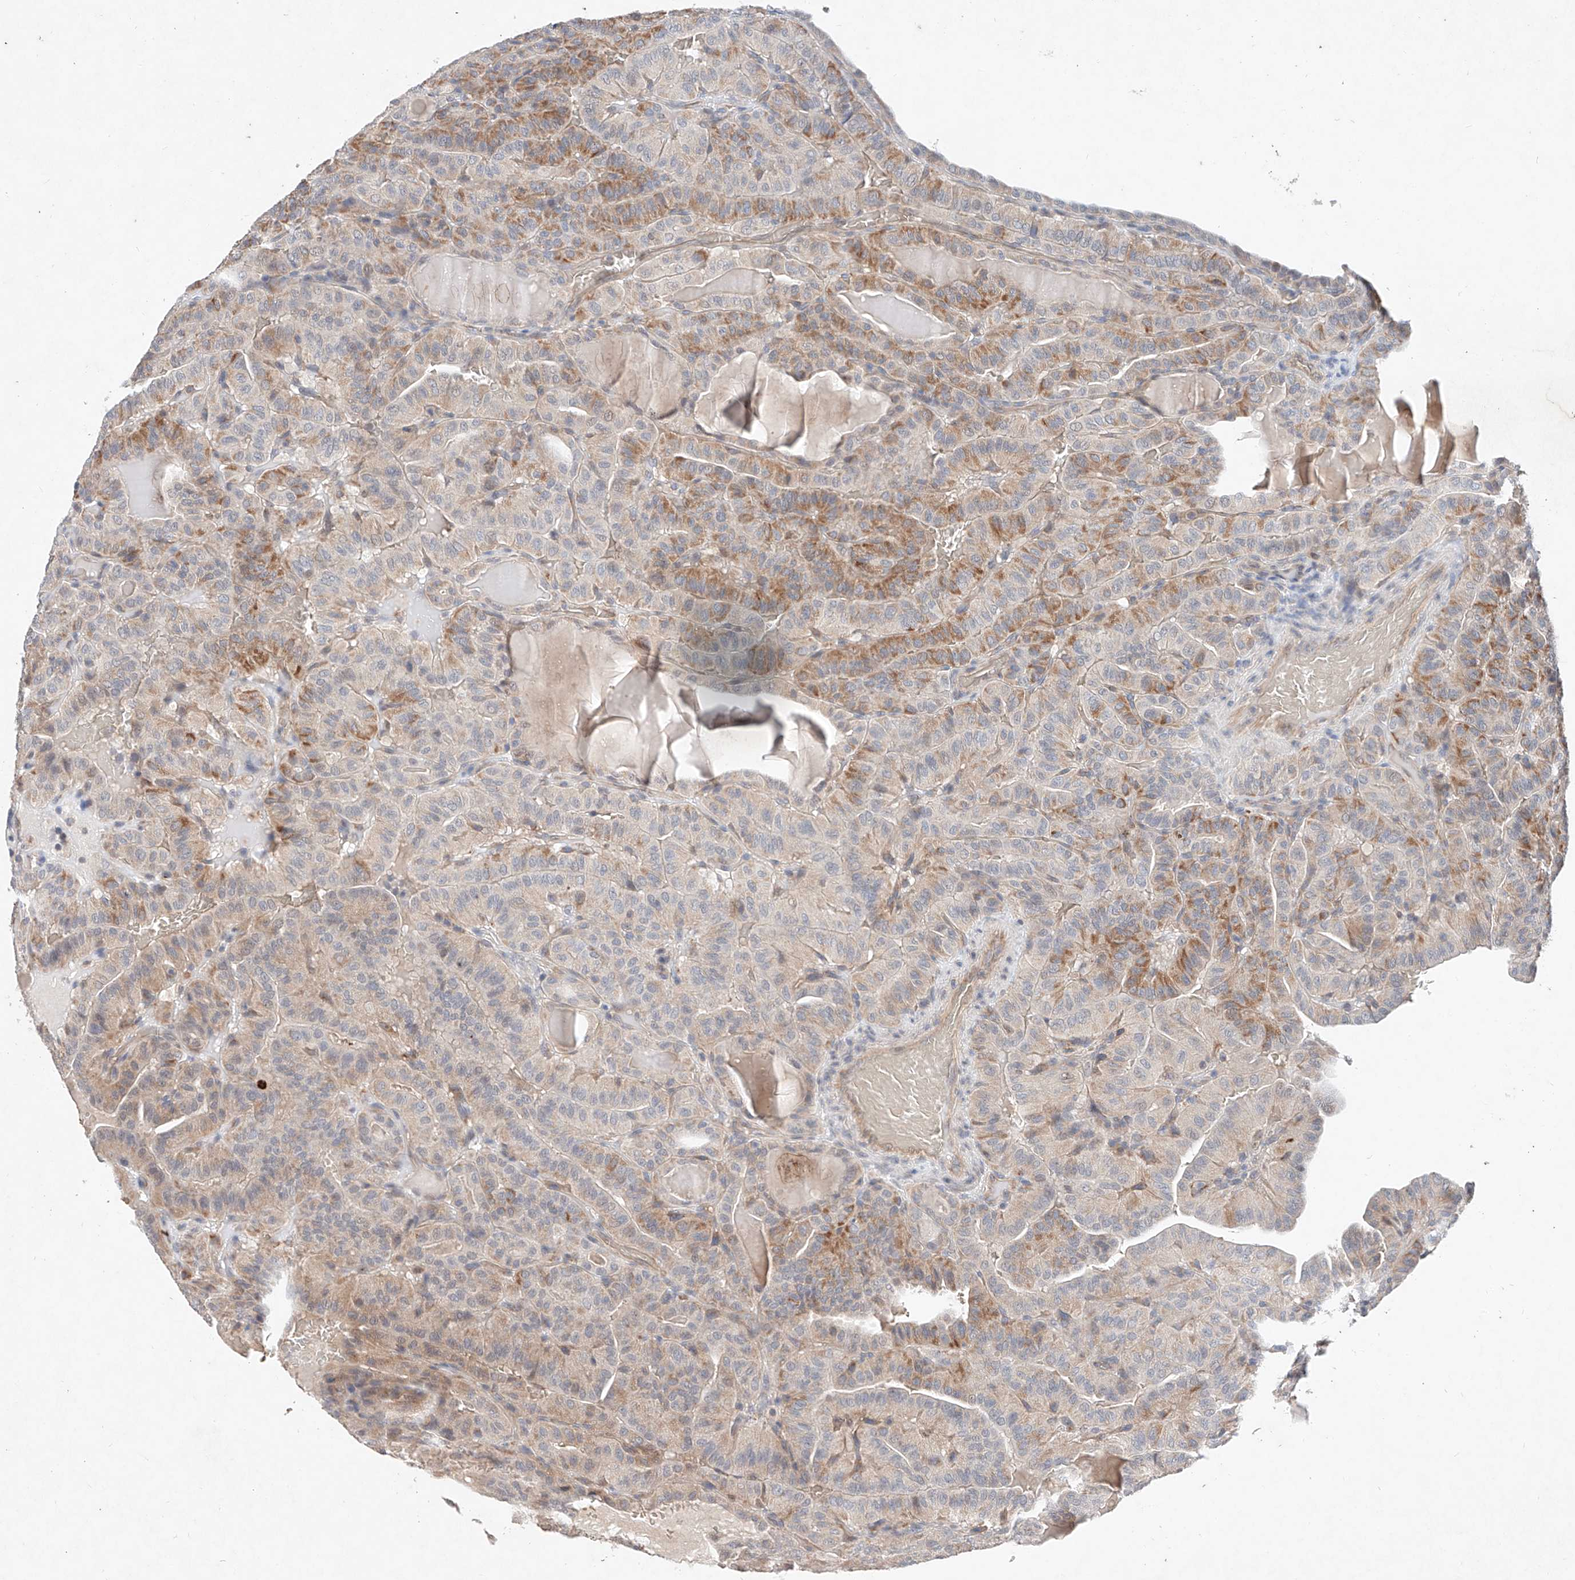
{"staining": {"intensity": "moderate", "quantity": "25%-75%", "location": "cytoplasmic/membranous"}, "tissue": "thyroid cancer", "cell_type": "Tumor cells", "image_type": "cancer", "snomed": [{"axis": "morphology", "description": "Papillary adenocarcinoma, NOS"}, {"axis": "topography", "description": "Thyroid gland"}], "caption": "Immunohistochemical staining of human papillary adenocarcinoma (thyroid) reveals medium levels of moderate cytoplasmic/membranous protein positivity in approximately 25%-75% of tumor cells.", "gene": "FASTK", "patient": {"sex": "male", "age": 77}}